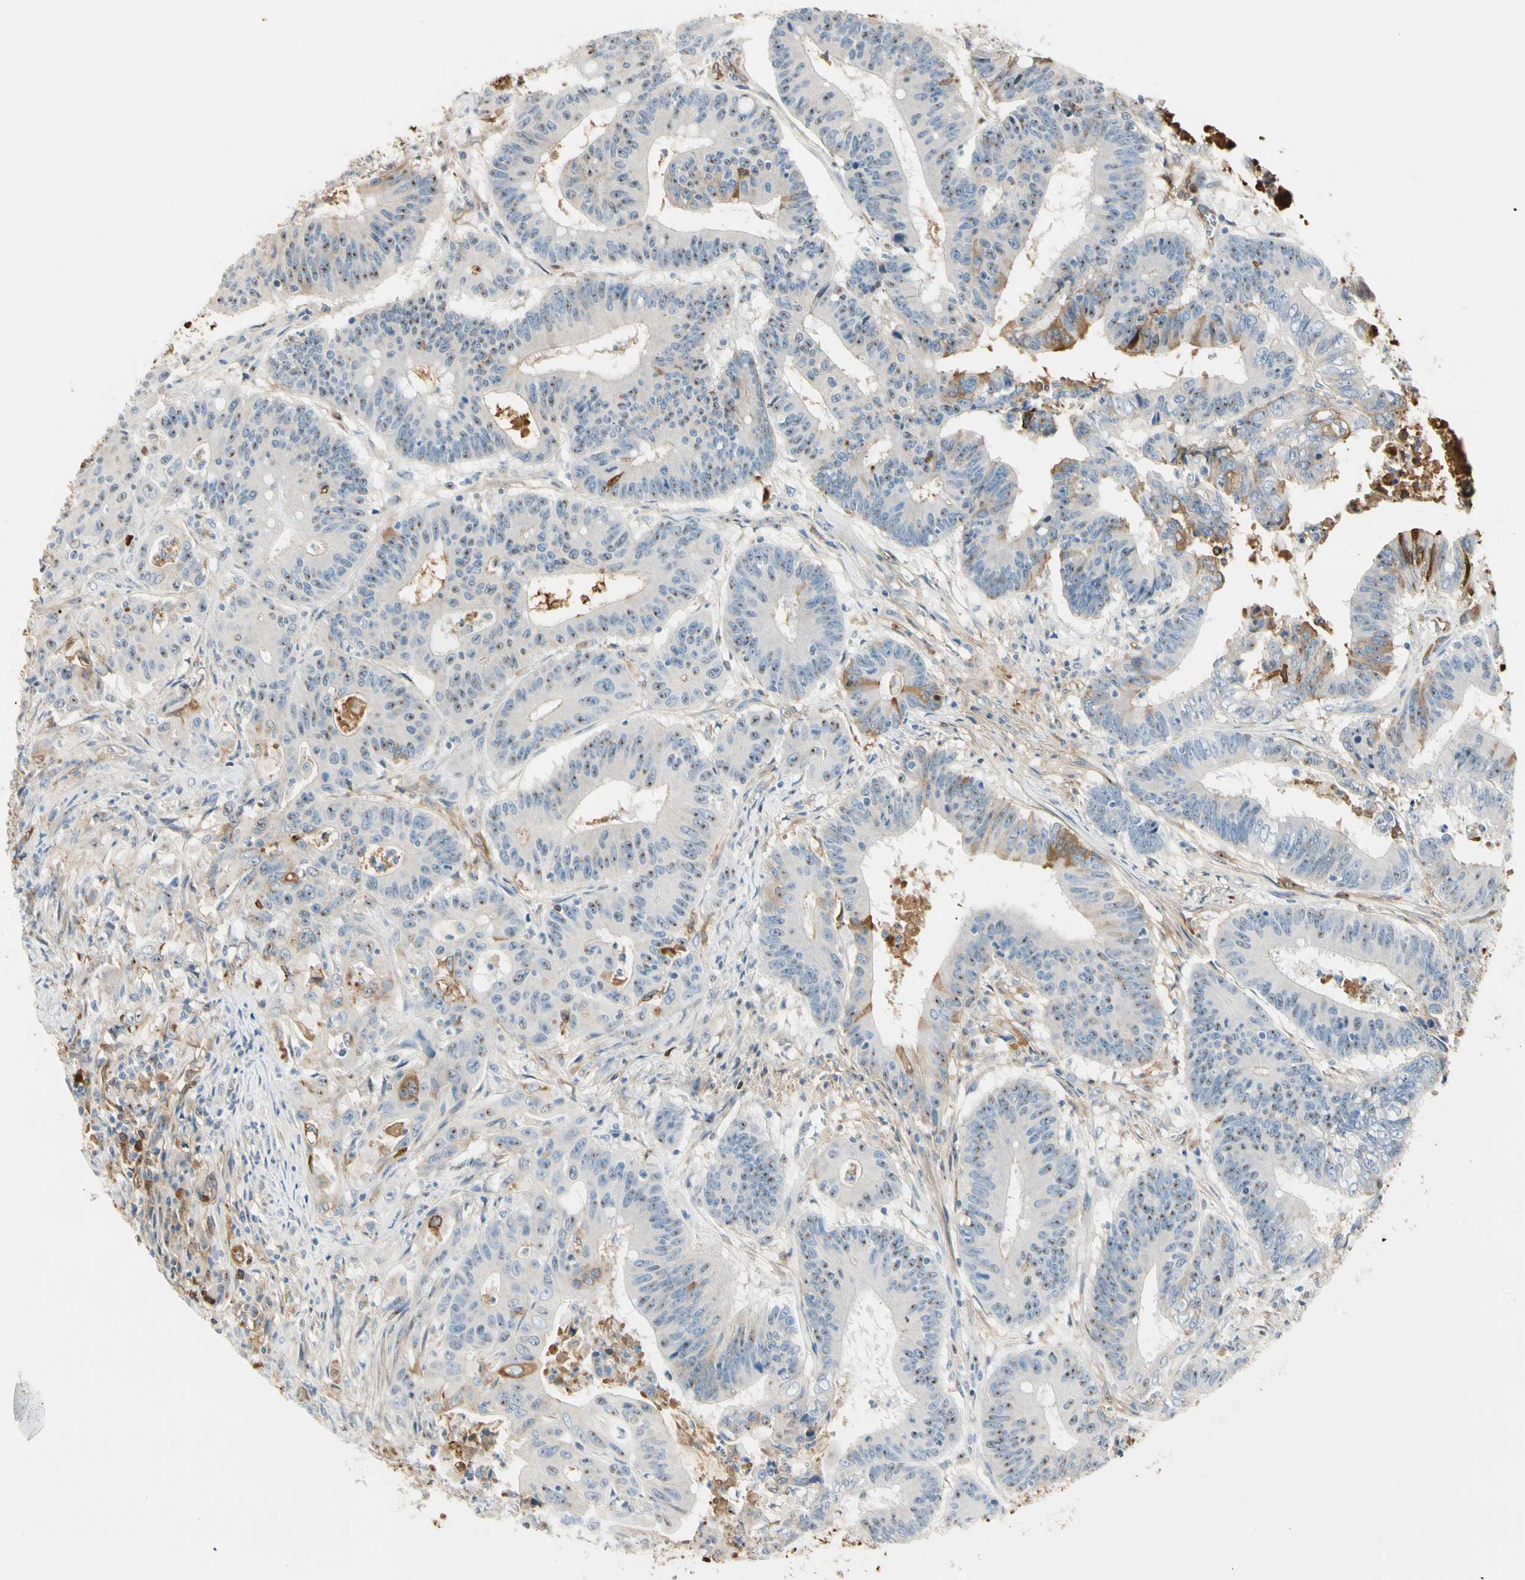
{"staining": {"intensity": "moderate", "quantity": ">75%", "location": "cytoplasmic/membranous,nuclear"}, "tissue": "colorectal cancer", "cell_type": "Tumor cells", "image_type": "cancer", "snomed": [{"axis": "morphology", "description": "Adenocarcinoma, NOS"}, {"axis": "topography", "description": "Colon"}], "caption": "Immunohistochemical staining of colorectal cancer exhibits moderate cytoplasmic/membranous and nuclear protein staining in approximately >75% of tumor cells.", "gene": "LAMB3", "patient": {"sex": "male", "age": 45}}